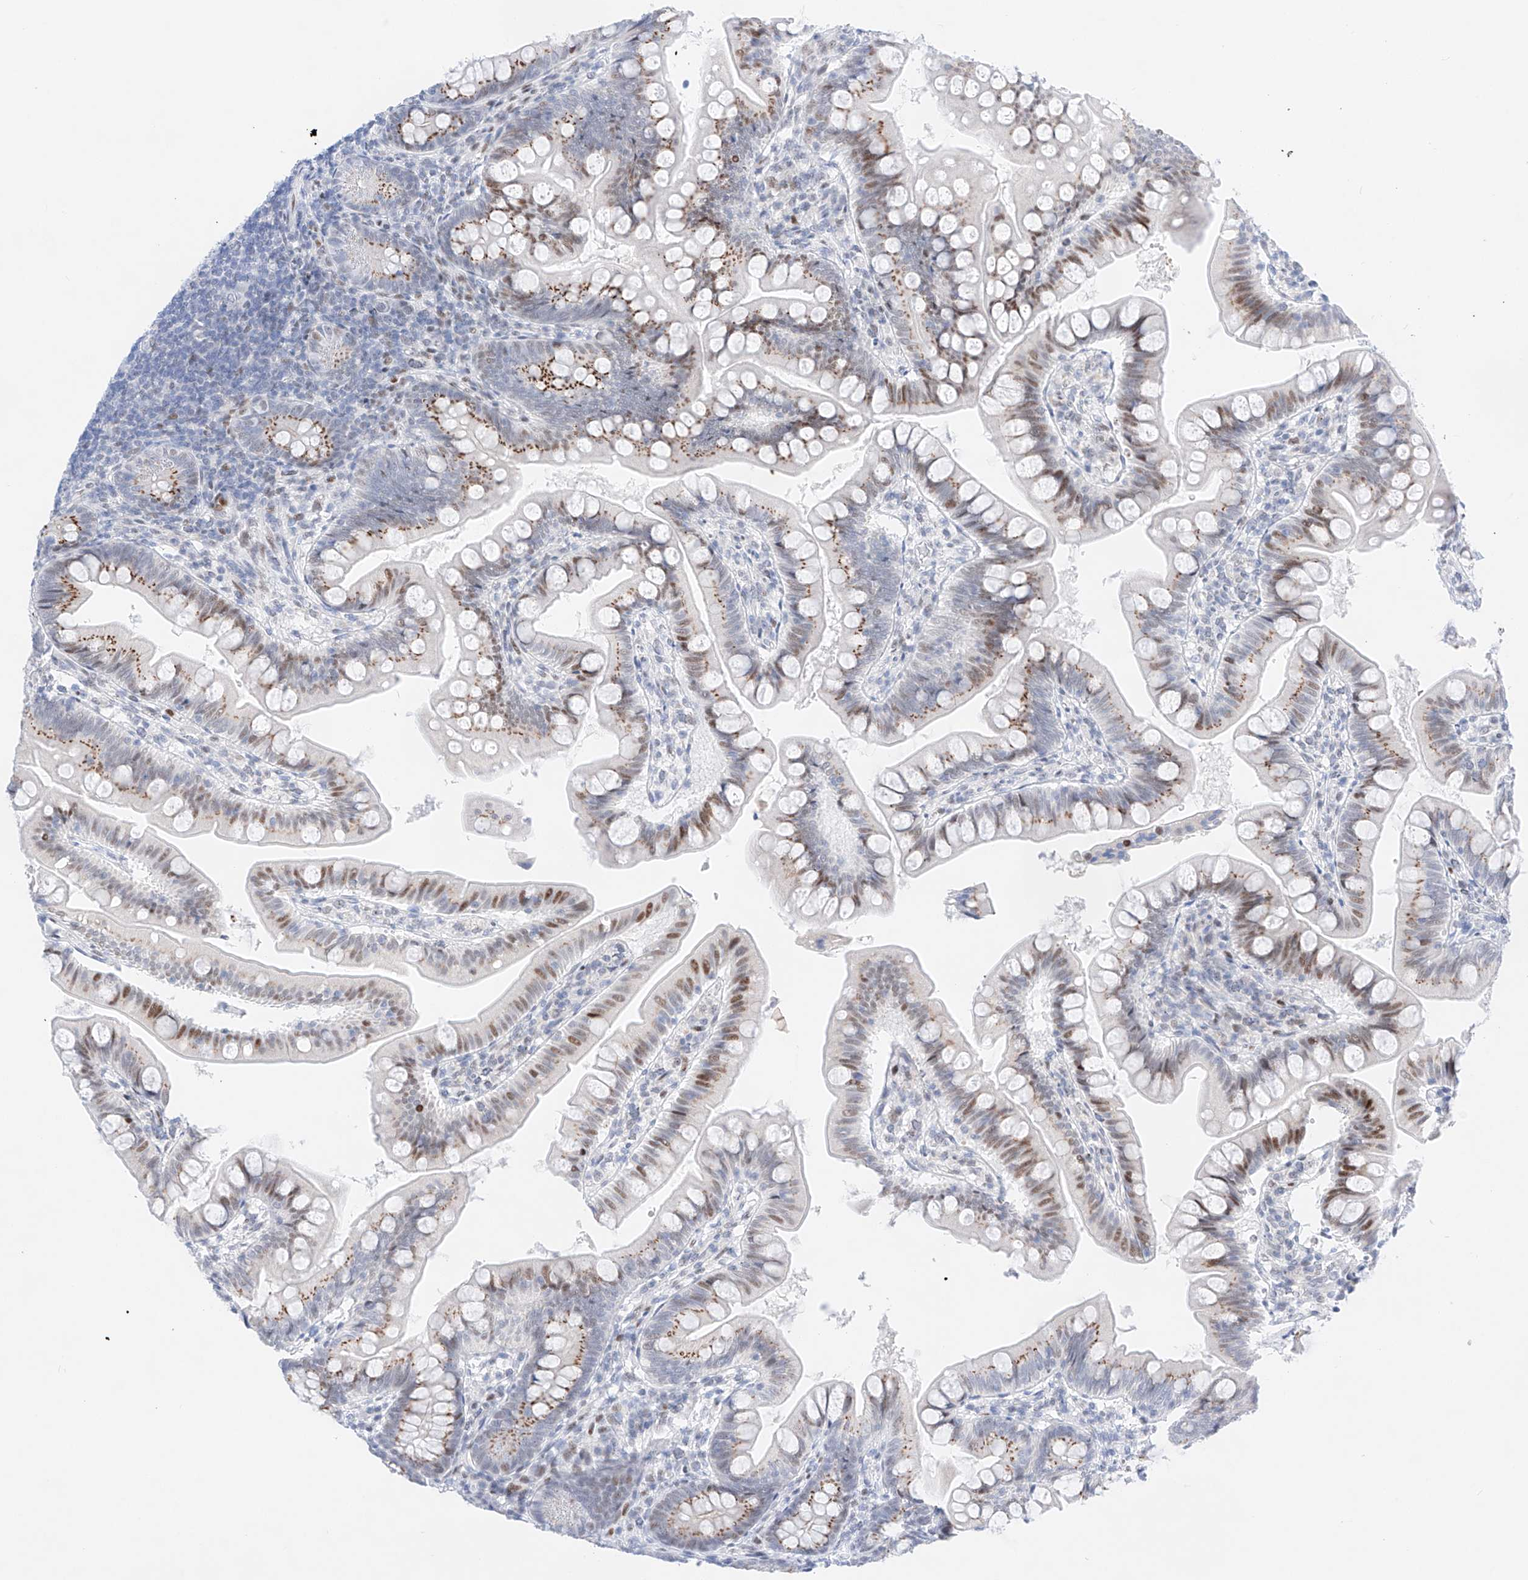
{"staining": {"intensity": "moderate", "quantity": "25%-75%", "location": "cytoplasmic/membranous,nuclear"}, "tissue": "small intestine", "cell_type": "Glandular cells", "image_type": "normal", "snomed": [{"axis": "morphology", "description": "Normal tissue, NOS"}, {"axis": "topography", "description": "Small intestine"}], "caption": "High-magnification brightfield microscopy of unremarkable small intestine stained with DAB (brown) and counterstained with hematoxylin (blue). glandular cells exhibit moderate cytoplasmic/membranous,nuclear positivity is seen in about25%-75% of cells.", "gene": "NT5C3B", "patient": {"sex": "male", "age": 7}}